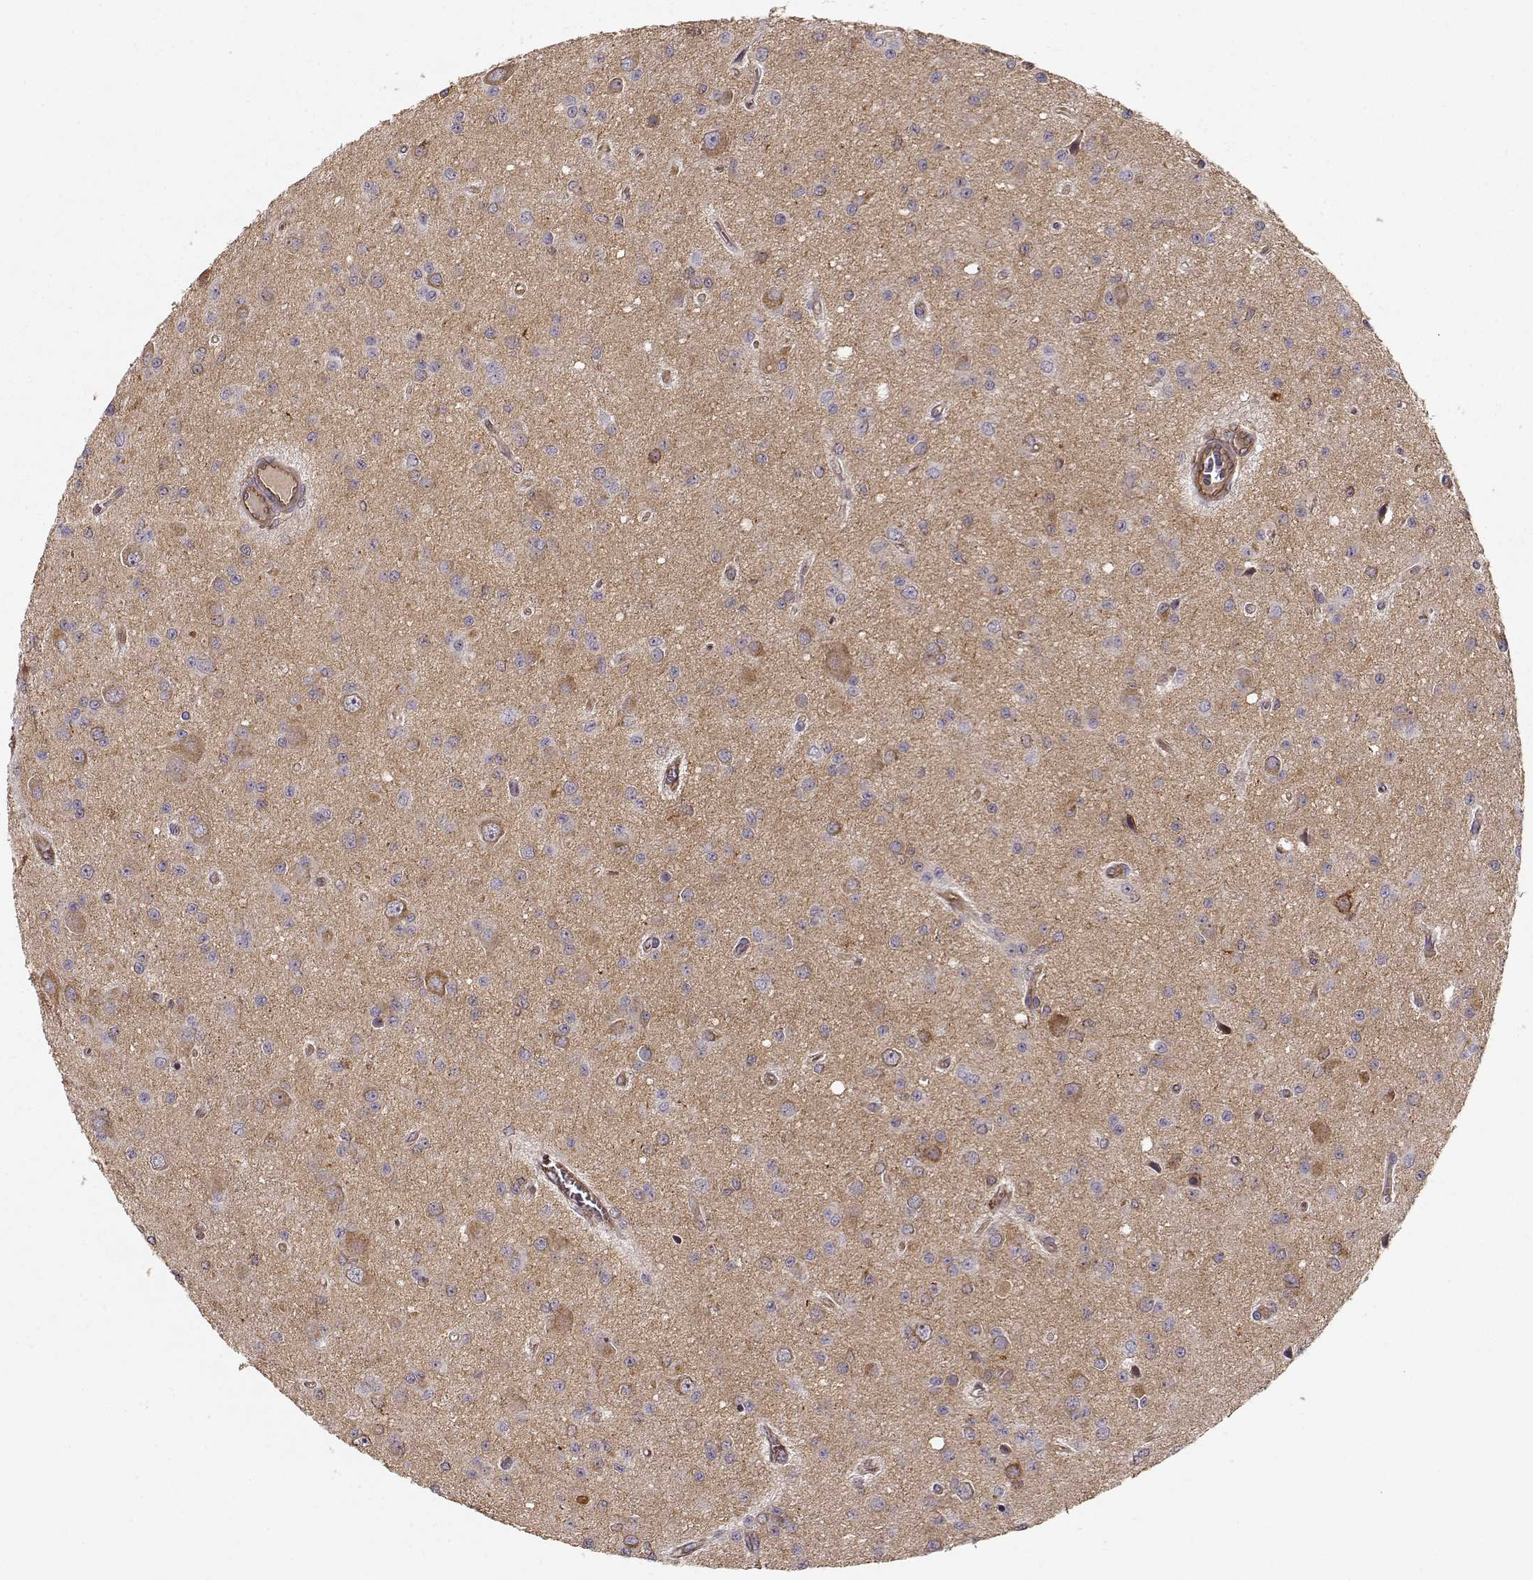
{"staining": {"intensity": "weak", "quantity": ">75%", "location": "cytoplasmic/membranous"}, "tissue": "glioma", "cell_type": "Tumor cells", "image_type": "cancer", "snomed": [{"axis": "morphology", "description": "Glioma, malignant, Low grade"}, {"axis": "topography", "description": "Brain"}], "caption": "Low-grade glioma (malignant) tissue shows weak cytoplasmic/membranous expression in approximately >75% of tumor cells (DAB (3,3'-diaminobenzidine) IHC with brightfield microscopy, high magnification).", "gene": "ARHGEF2", "patient": {"sex": "female", "age": 45}}